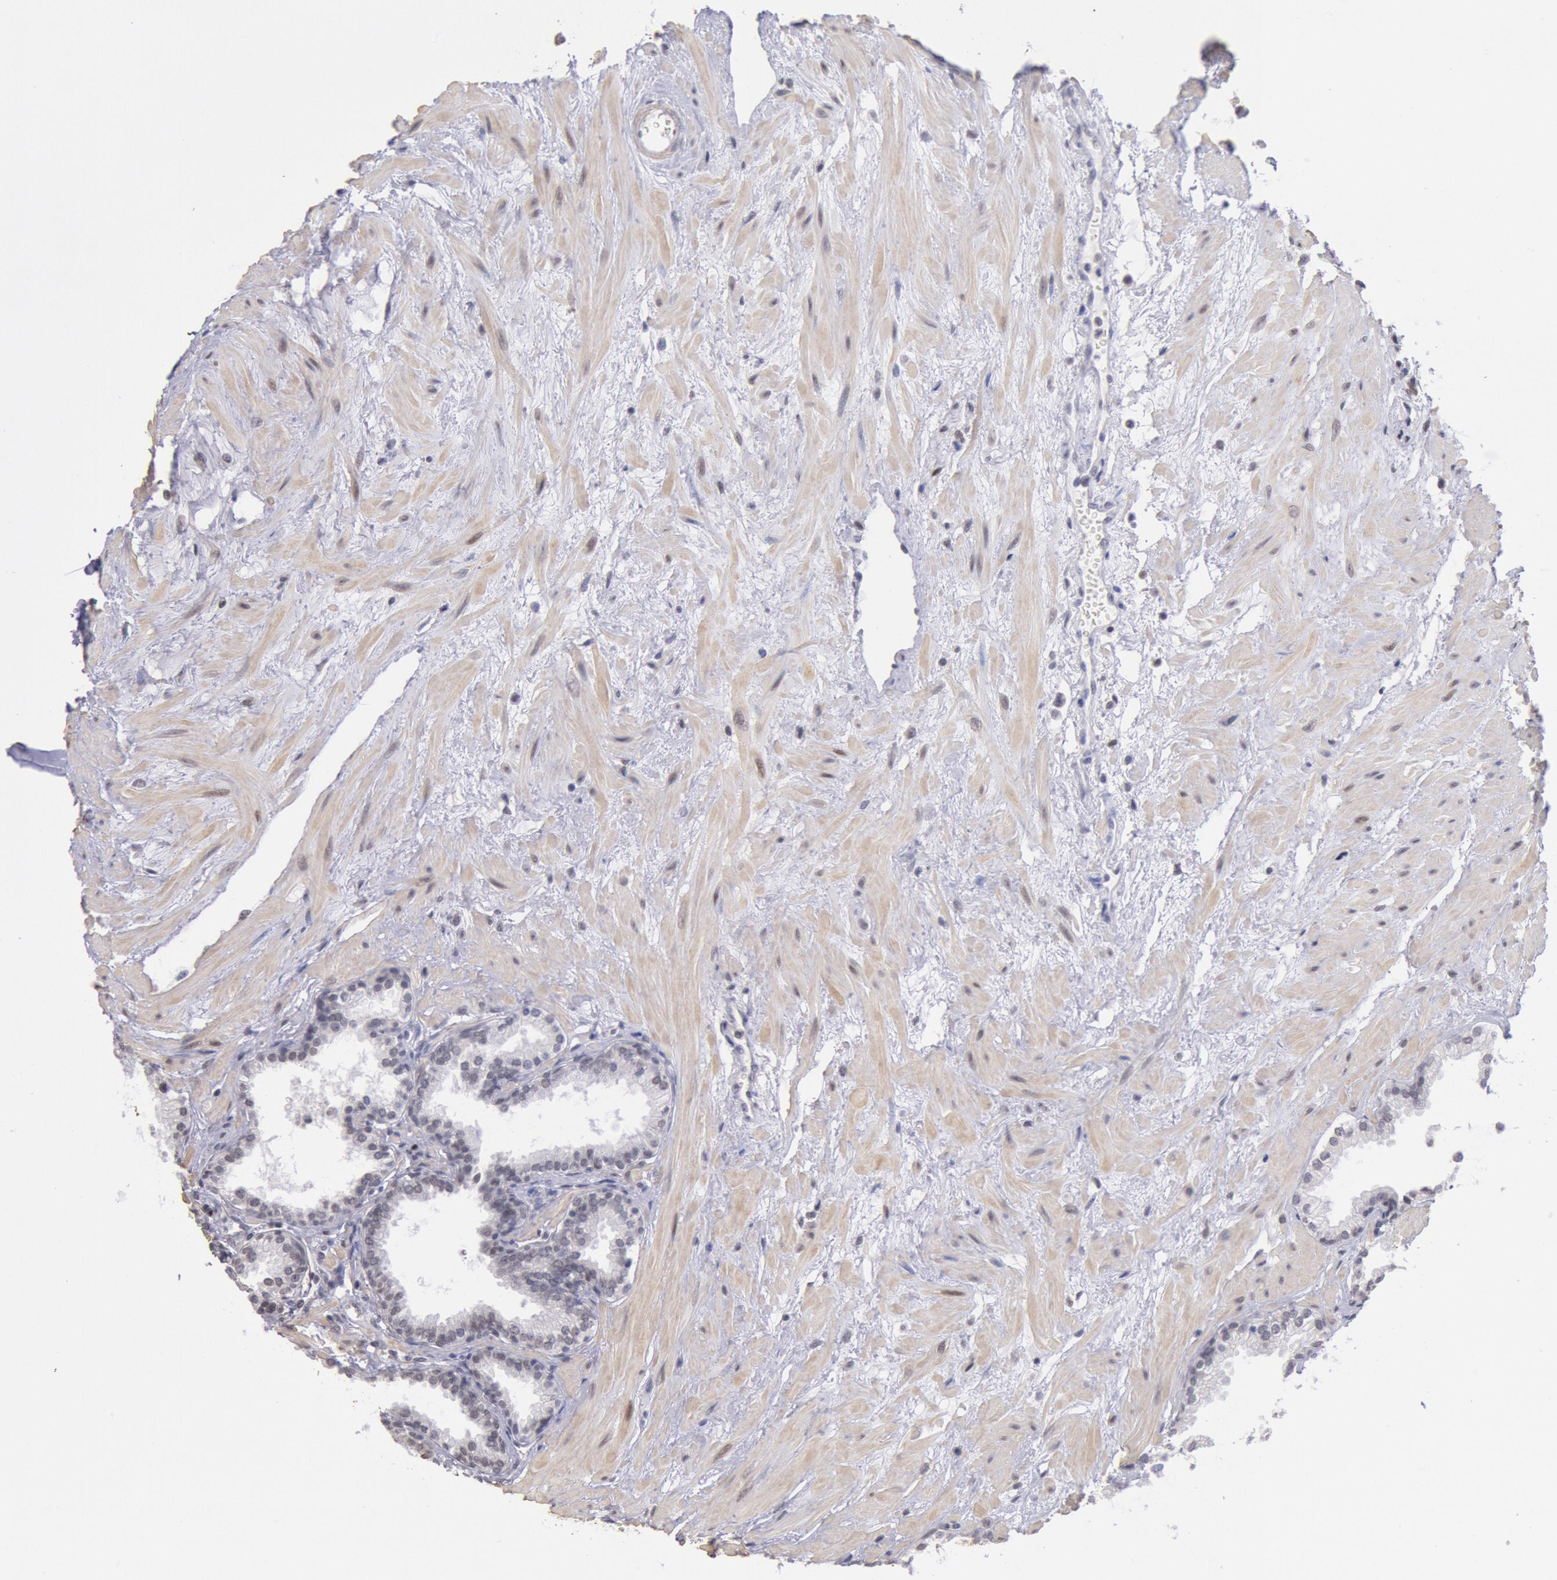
{"staining": {"intensity": "negative", "quantity": "none", "location": "none"}, "tissue": "prostate", "cell_type": "Glandular cells", "image_type": "normal", "snomed": [{"axis": "morphology", "description": "Normal tissue, NOS"}, {"axis": "topography", "description": "Prostate"}], "caption": "Immunohistochemical staining of benign human prostate reveals no significant positivity in glandular cells. (Stains: DAB immunohistochemistry with hematoxylin counter stain, Microscopy: brightfield microscopy at high magnification).", "gene": "MYH6", "patient": {"sex": "male", "age": 64}}